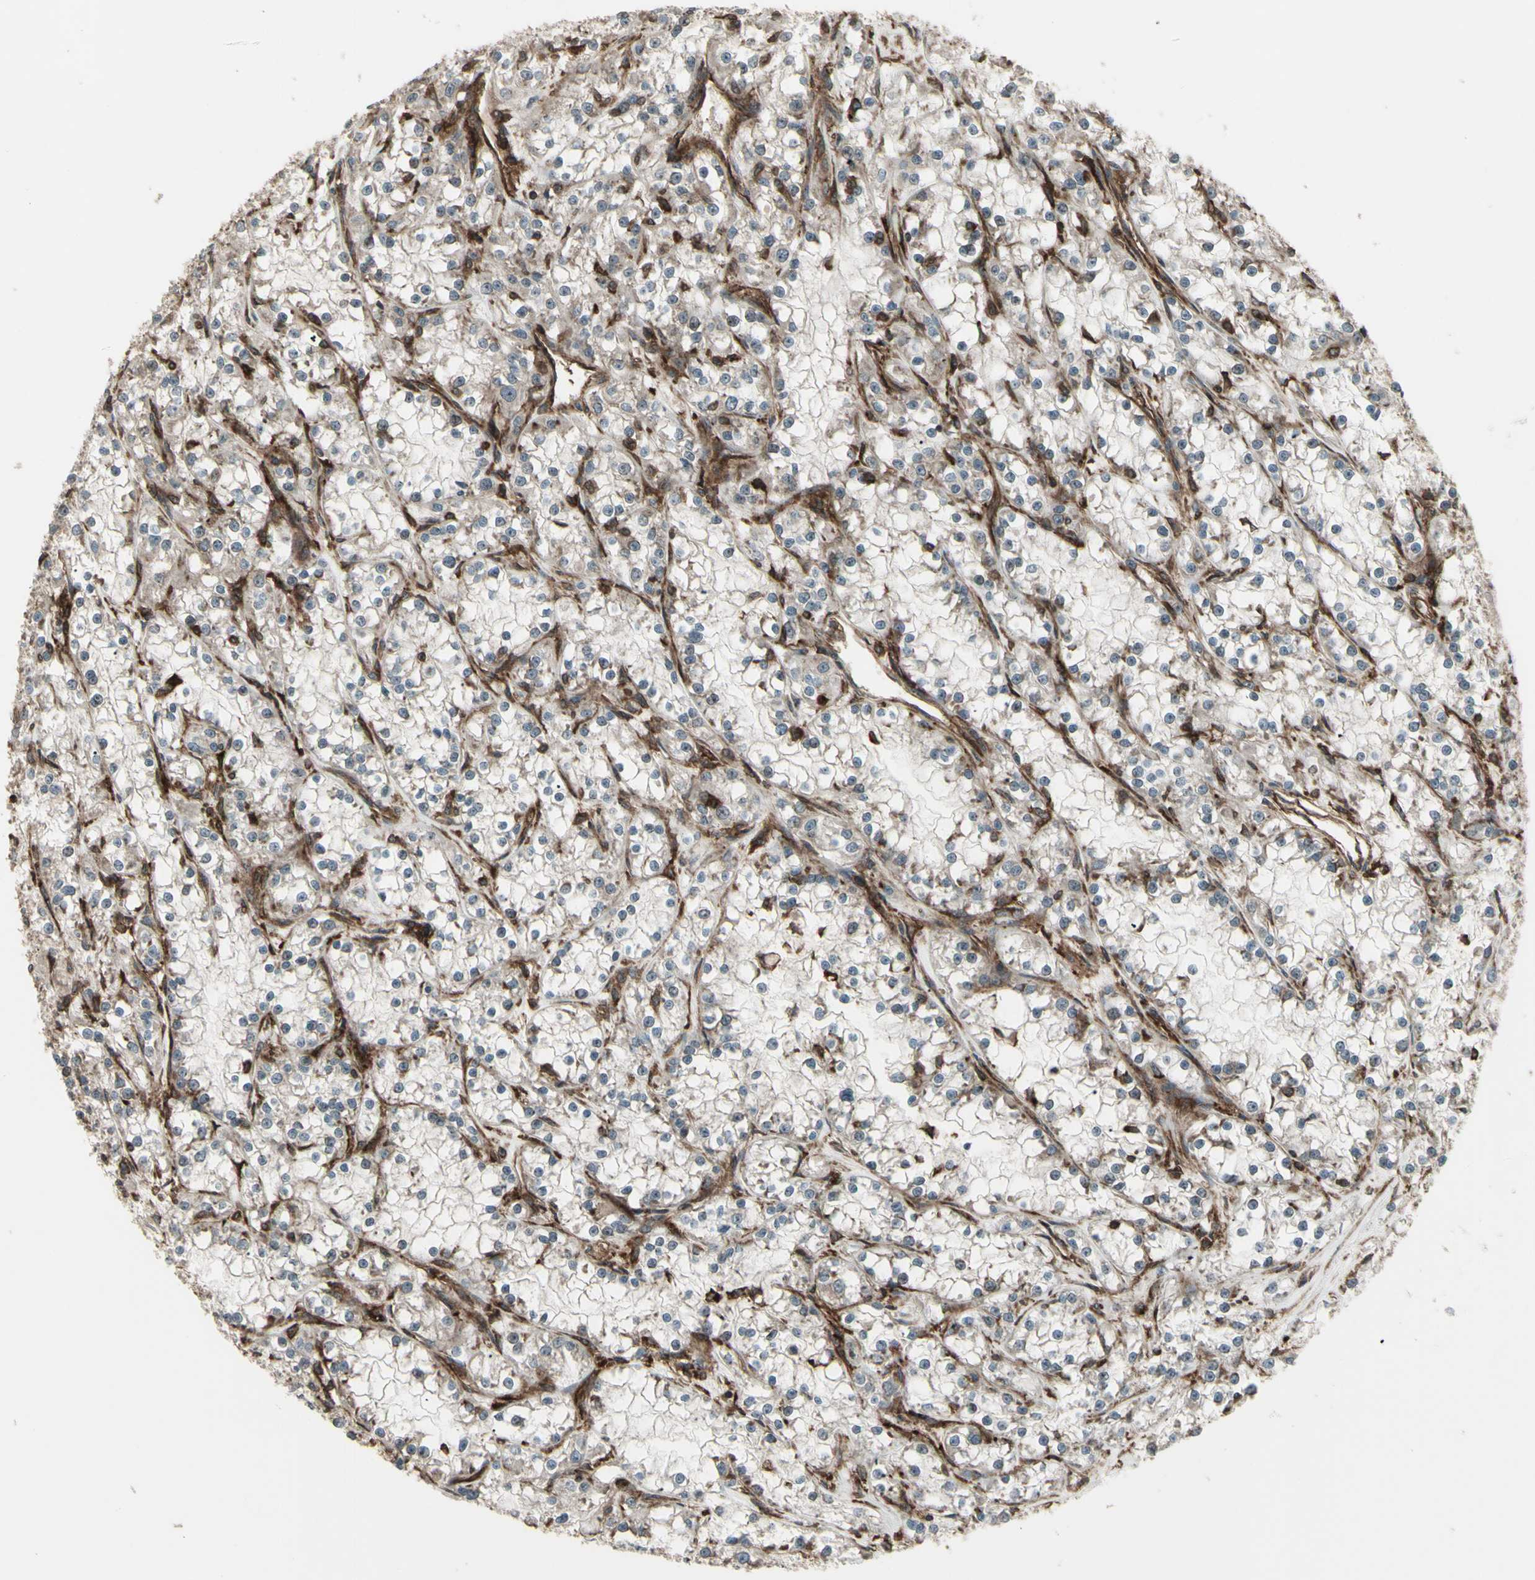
{"staining": {"intensity": "weak", "quantity": "<25%", "location": "cytoplasmic/membranous"}, "tissue": "renal cancer", "cell_type": "Tumor cells", "image_type": "cancer", "snomed": [{"axis": "morphology", "description": "Adenocarcinoma, NOS"}, {"axis": "topography", "description": "Kidney"}], "caption": "Tumor cells are negative for protein expression in human adenocarcinoma (renal). Brightfield microscopy of immunohistochemistry (IHC) stained with DAB (3,3'-diaminobenzidine) (brown) and hematoxylin (blue), captured at high magnification.", "gene": "FXYD5", "patient": {"sex": "female", "age": 52}}